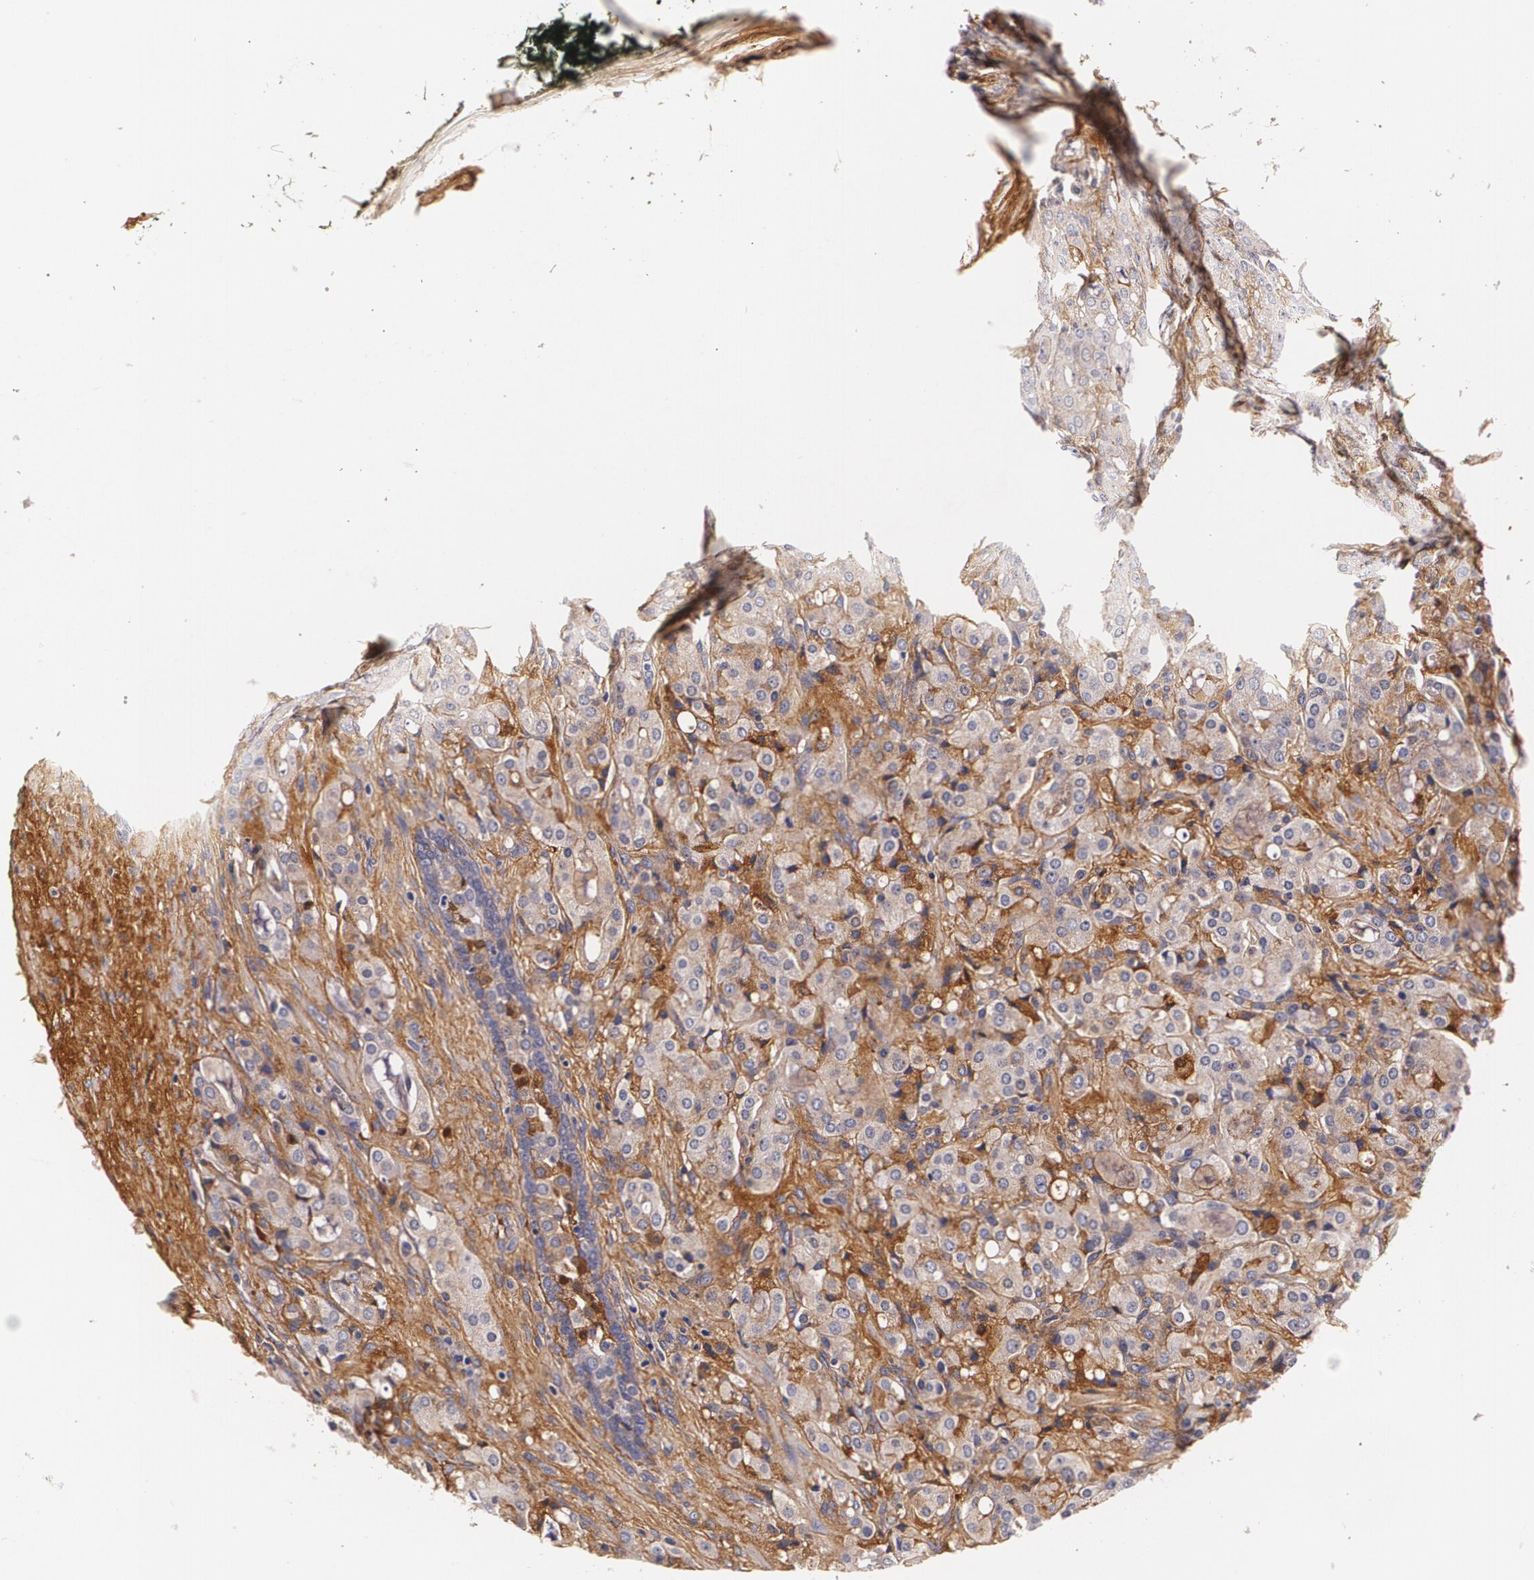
{"staining": {"intensity": "weak", "quantity": ">75%", "location": "cytoplasmic/membranous"}, "tissue": "prostate cancer", "cell_type": "Tumor cells", "image_type": "cancer", "snomed": [{"axis": "morphology", "description": "Adenocarcinoma, High grade"}, {"axis": "topography", "description": "Prostate"}], "caption": "Immunohistochemistry of human prostate cancer (high-grade adenocarcinoma) reveals low levels of weak cytoplasmic/membranous staining in approximately >75% of tumor cells.", "gene": "TTR", "patient": {"sex": "male", "age": 72}}